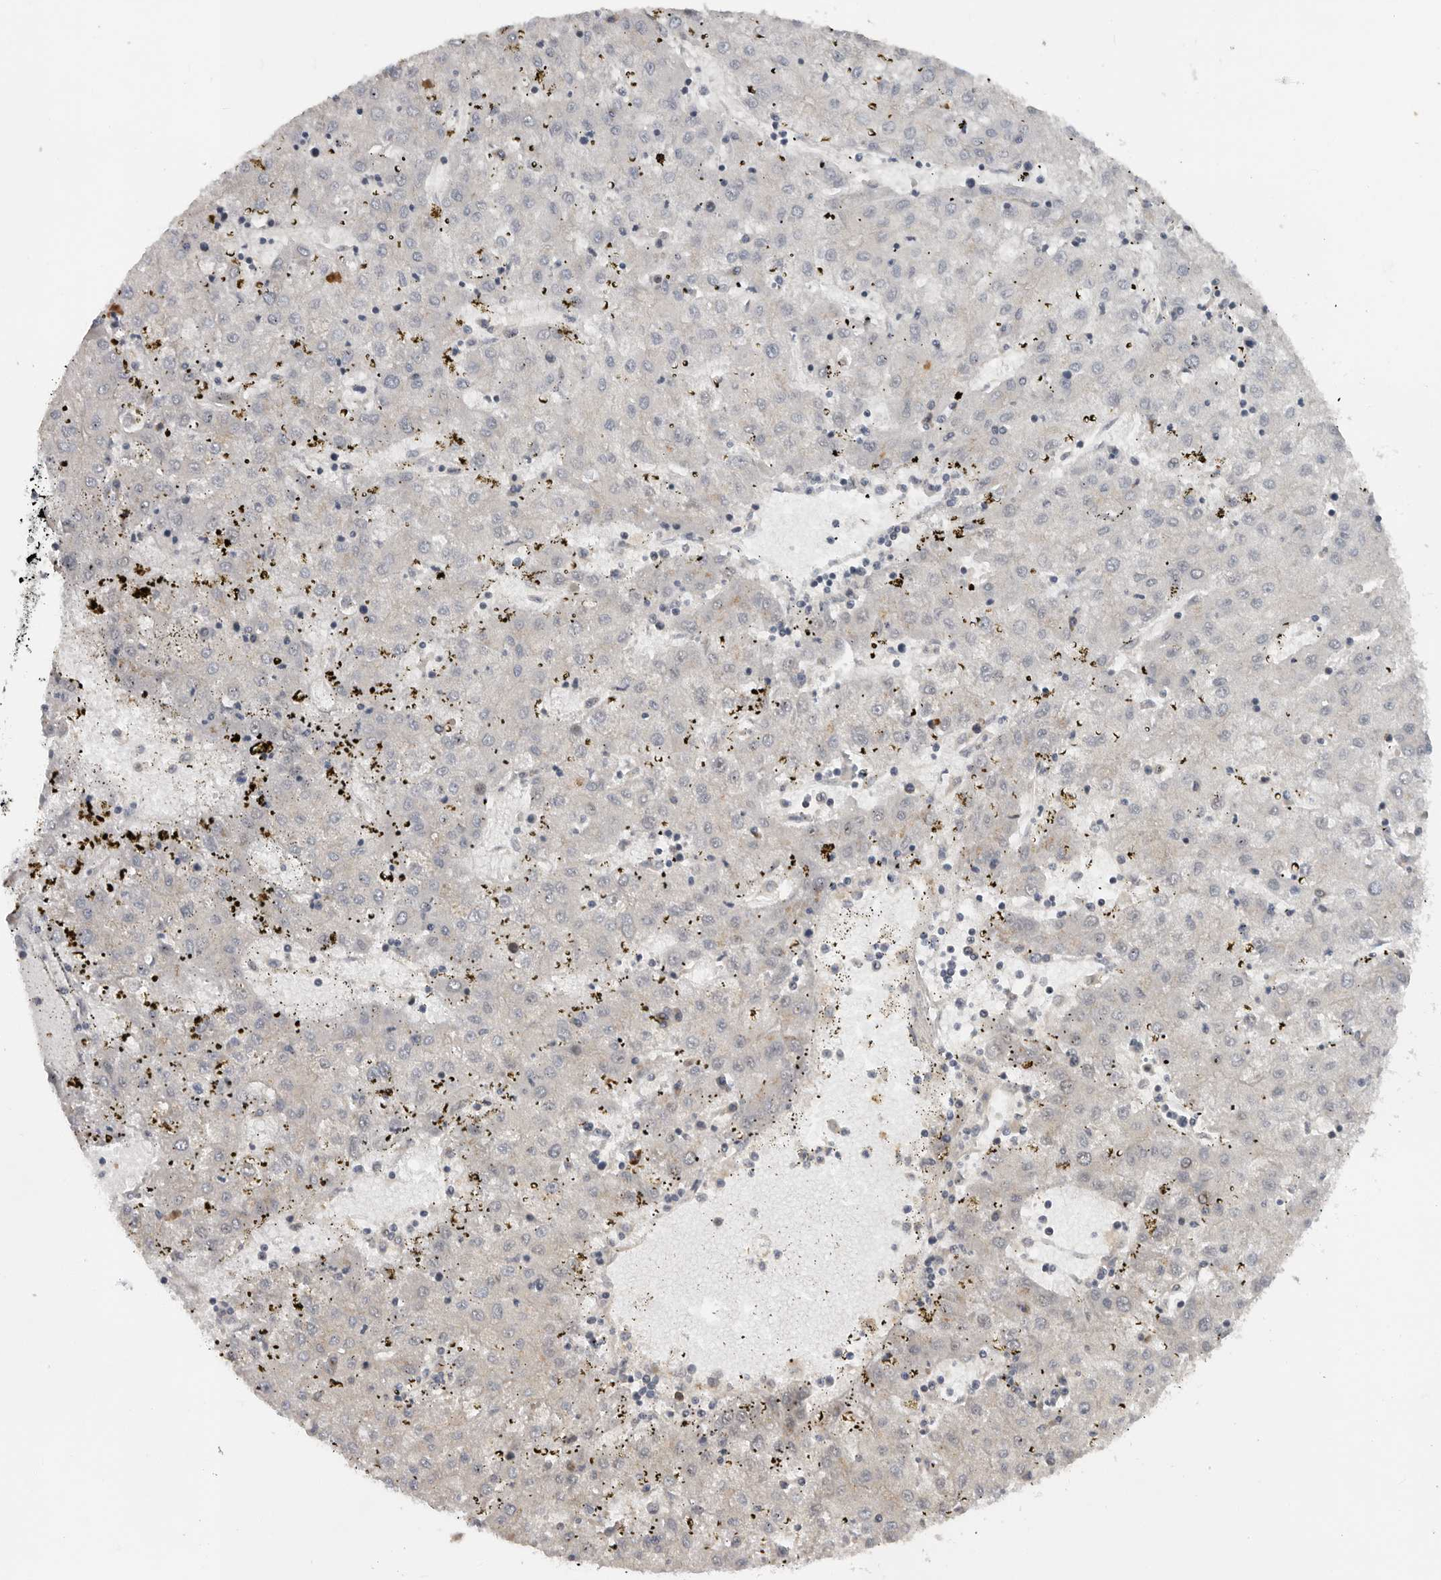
{"staining": {"intensity": "negative", "quantity": "none", "location": "none"}, "tissue": "liver cancer", "cell_type": "Tumor cells", "image_type": "cancer", "snomed": [{"axis": "morphology", "description": "Carcinoma, Hepatocellular, NOS"}, {"axis": "topography", "description": "Liver"}], "caption": "Immunohistochemistry (IHC) histopathology image of neoplastic tissue: human hepatocellular carcinoma (liver) stained with DAB (3,3'-diaminobenzidine) reveals no significant protein expression in tumor cells. (IHC, brightfield microscopy, high magnification).", "gene": "RNF157", "patient": {"sex": "male", "age": 72}}